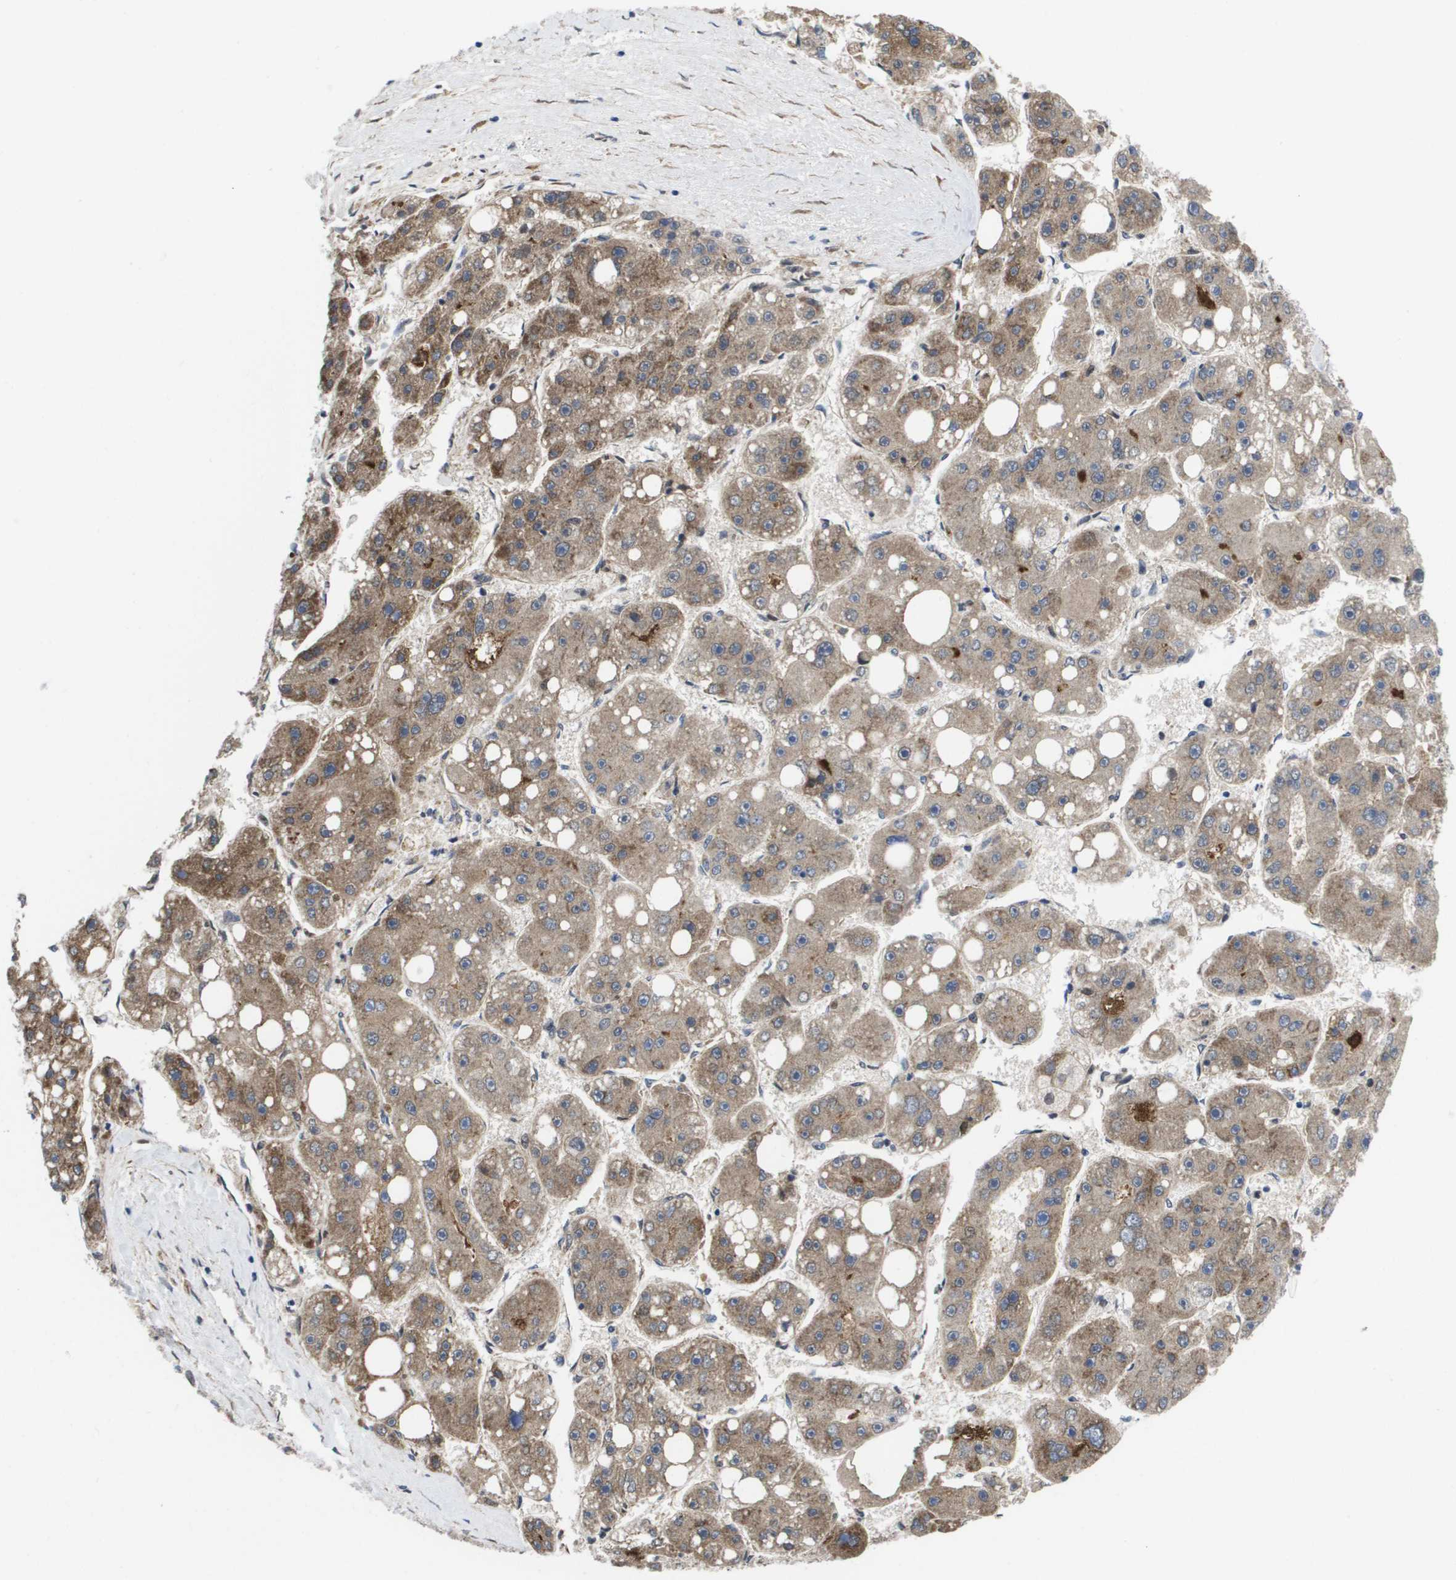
{"staining": {"intensity": "moderate", "quantity": ">75%", "location": "cytoplasmic/membranous"}, "tissue": "liver cancer", "cell_type": "Tumor cells", "image_type": "cancer", "snomed": [{"axis": "morphology", "description": "Carcinoma, Hepatocellular, NOS"}, {"axis": "topography", "description": "Liver"}], "caption": "An image showing moderate cytoplasmic/membranous positivity in approximately >75% of tumor cells in liver hepatocellular carcinoma, as visualized by brown immunohistochemical staining.", "gene": "SERPINC1", "patient": {"sex": "female", "age": 61}}